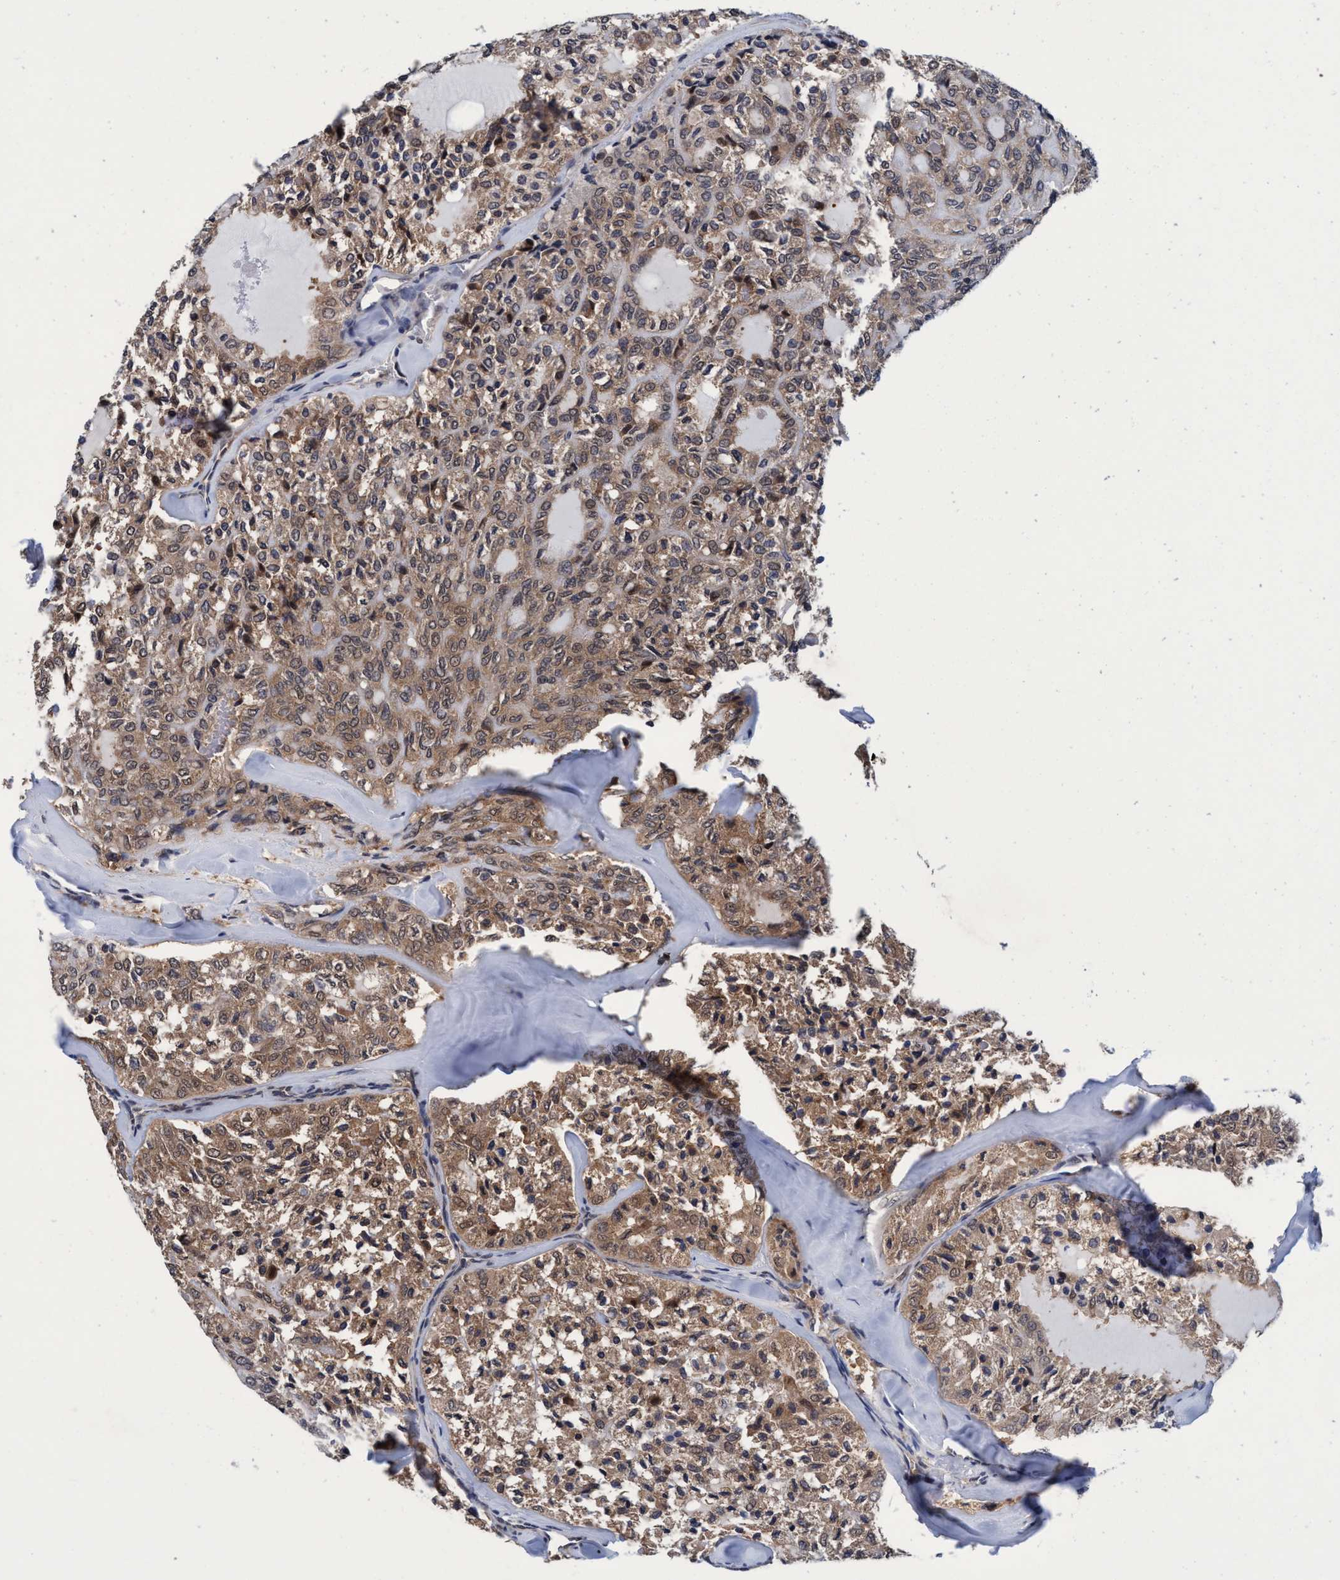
{"staining": {"intensity": "moderate", "quantity": ">75%", "location": "cytoplasmic/membranous"}, "tissue": "thyroid cancer", "cell_type": "Tumor cells", "image_type": "cancer", "snomed": [{"axis": "morphology", "description": "Follicular adenoma carcinoma, NOS"}, {"axis": "topography", "description": "Thyroid gland"}], "caption": "Human thyroid cancer (follicular adenoma carcinoma) stained with a protein marker displays moderate staining in tumor cells.", "gene": "PSMD12", "patient": {"sex": "male", "age": 75}}